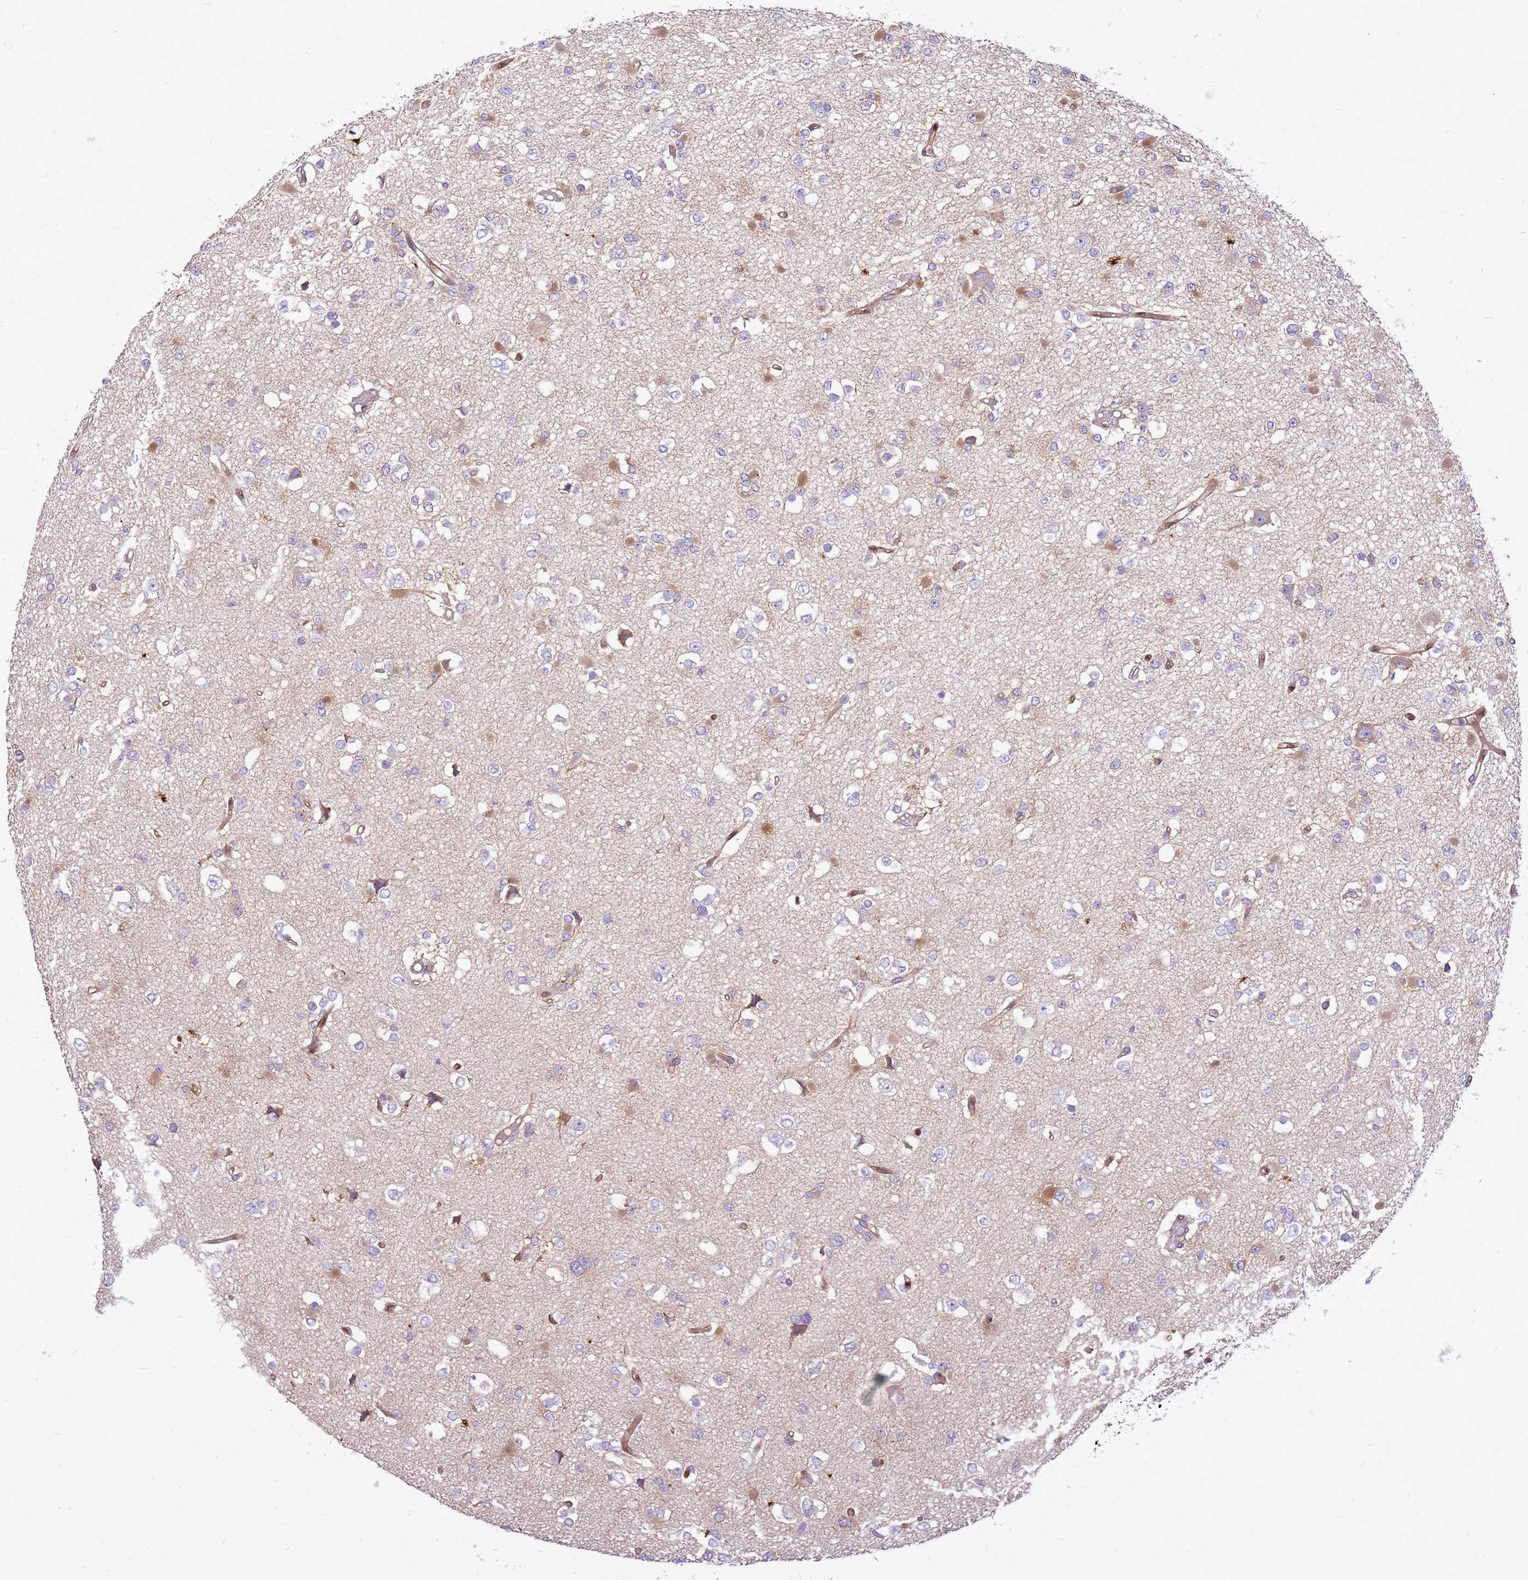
{"staining": {"intensity": "negative", "quantity": "none", "location": "none"}, "tissue": "glioma", "cell_type": "Tumor cells", "image_type": "cancer", "snomed": [{"axis": "morphology", "description": "Glioma, malignant, Low grade"}, {"axis": "topography", "description": "Brain"}], "caption": "A high-resolution micrograph shows IHC staining of malignant low-grade glioma, which reveals no significant expression in tumor cells.", "gene": "WDR90", "patient": {"sex": "female", "age": 22}}